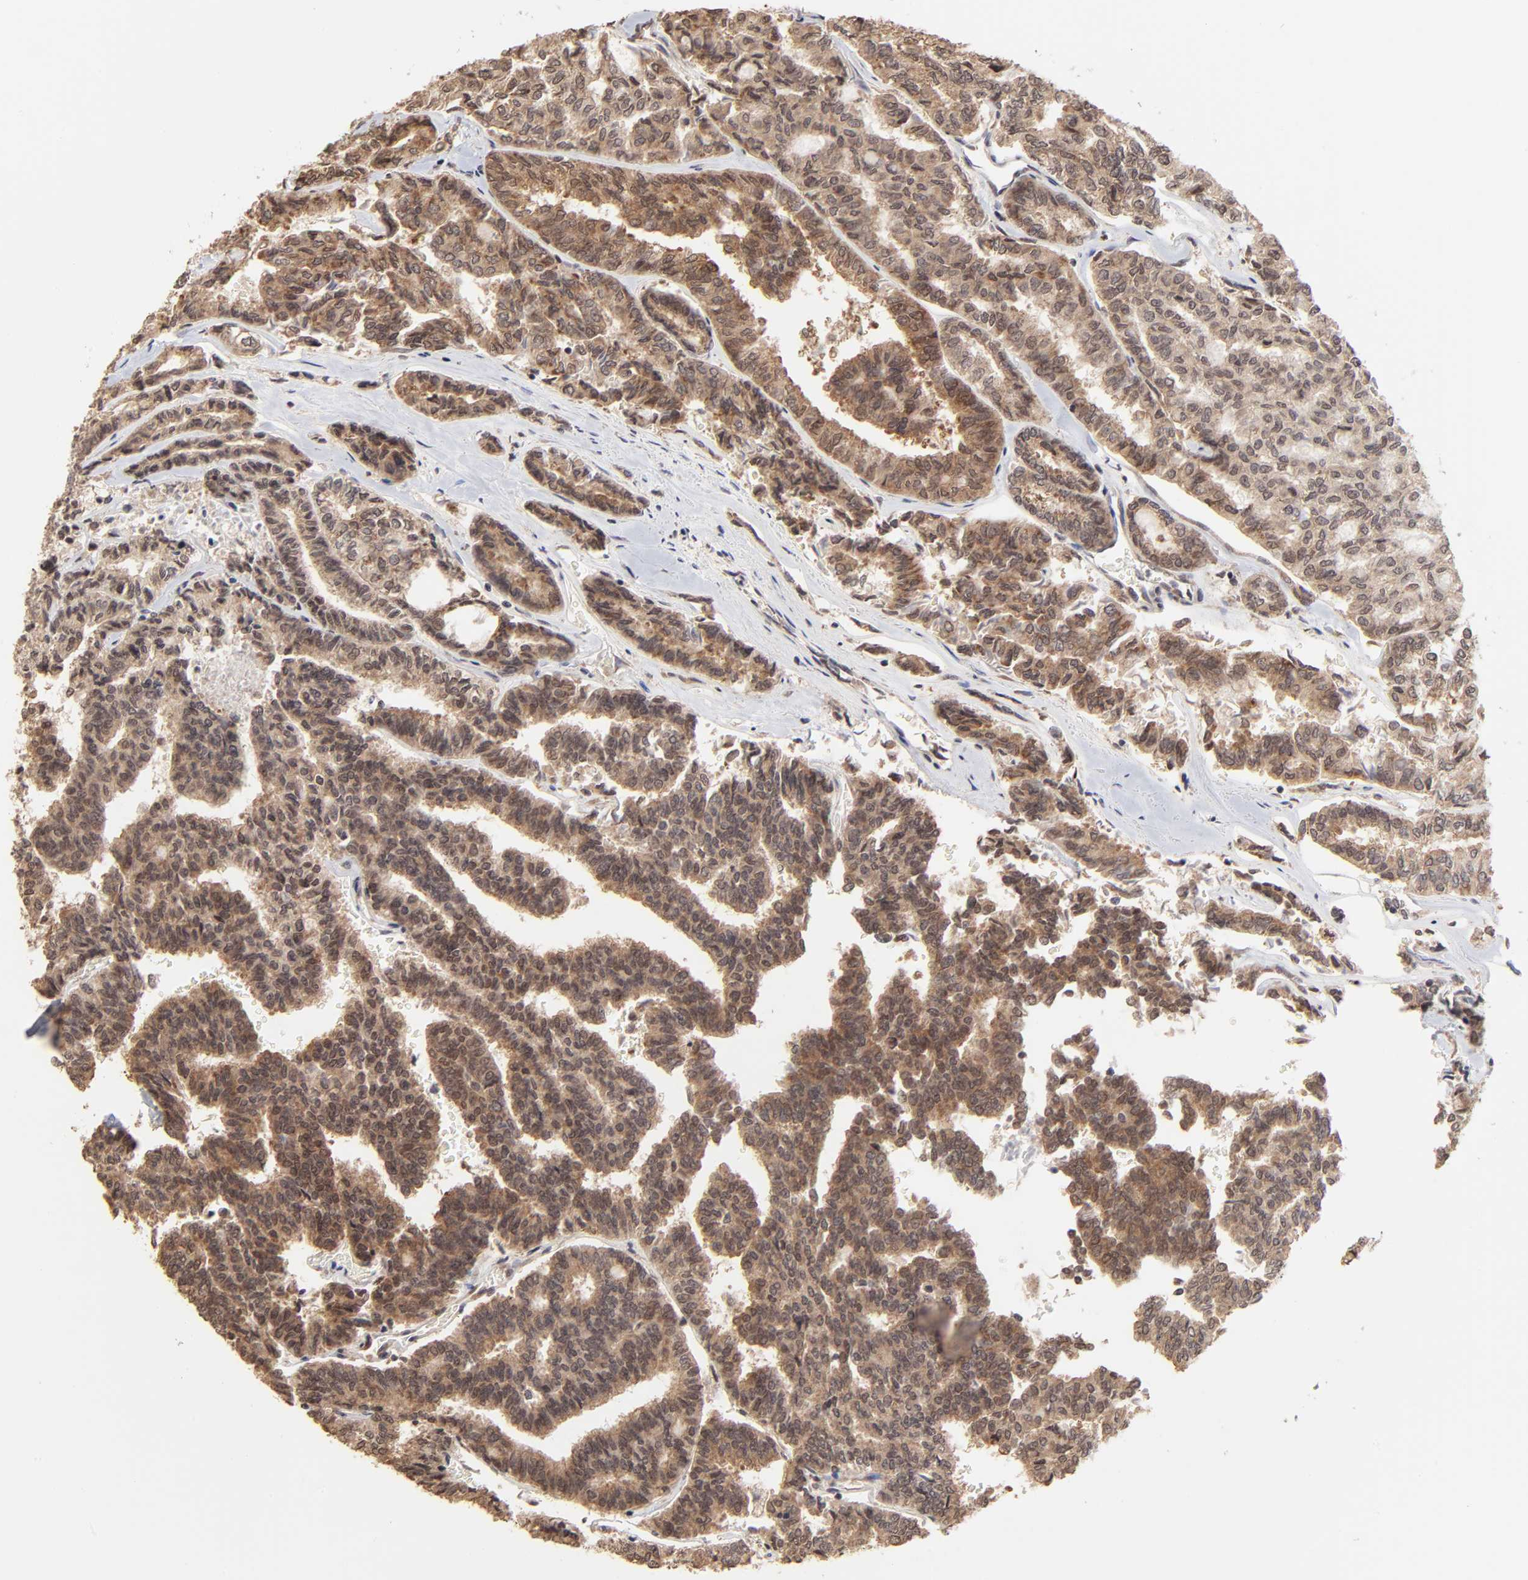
{"staining": {"intensity": "weak", "quantity": ">75%", "location": "cytoplasmic/membranous"}, "tissue": "thyroid cancer", "cell_type": "Tumor cells", "image_type": "cancer", "snomed": [{"axis": "morphology", "description": "Papillary adenocarcinoma, NOS"}, {"axis": "topography", "description": "Thyroid gland"}], "caption": "IHC of human thyroid cancer demonstrates low levels of weak cytoplasmic/membranous expression in about >75% of tumor cells.", "gene": "BRPF1", "patient": {"sex": "female", "age": 35}}